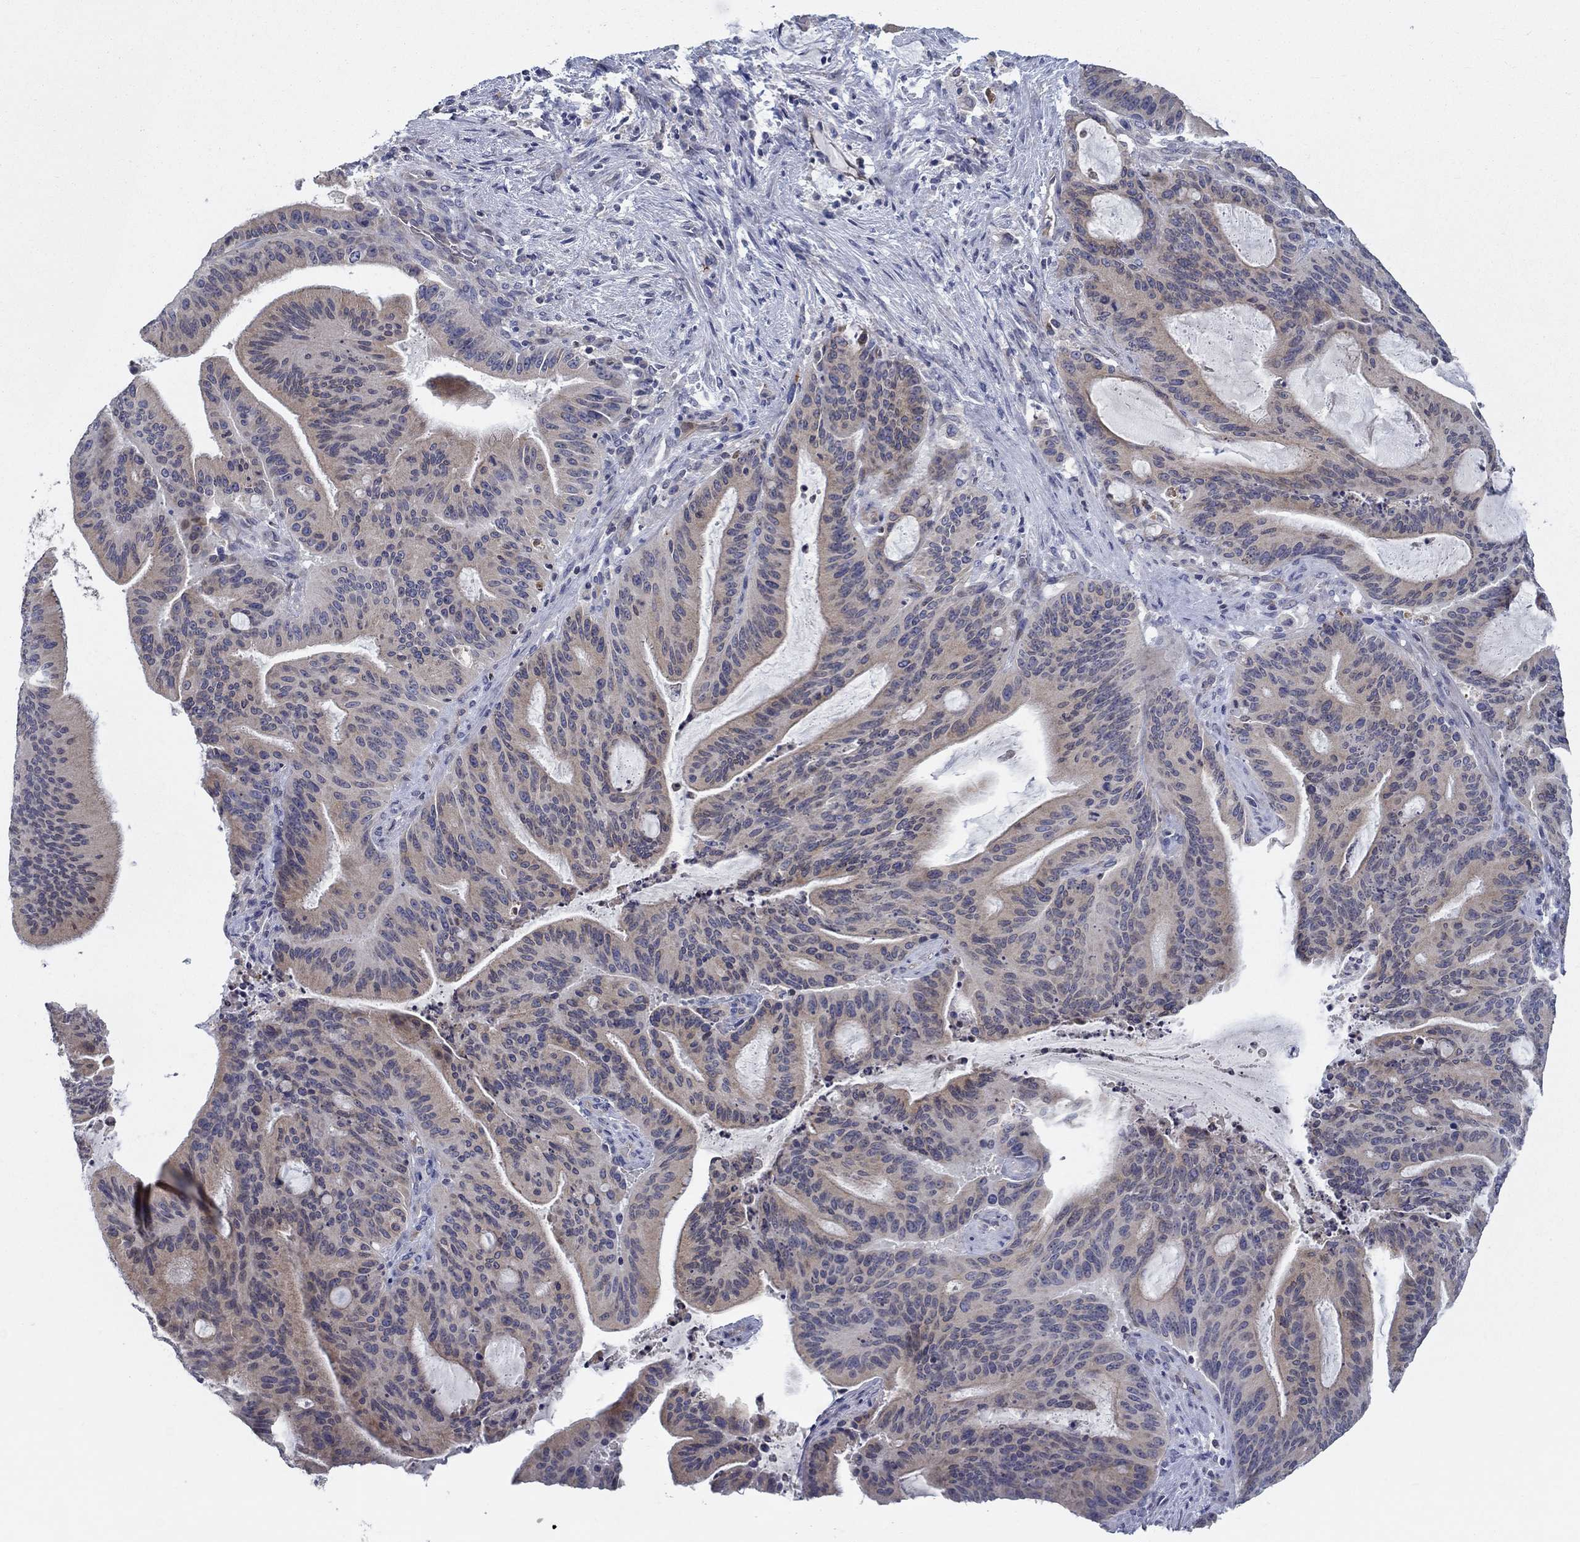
{"staining": {"intensity": "weak", "quantity": "25%-75%", "location": "cytoplasmic/membranous"}, "tissue": "liver cancer", "cell_type": "Tumor cells", "image_type": "cancer", "snomed": [{"axis": "morphology", "description": "Cholangiocarcinoma"}, {"axis": "topography", "description": "Liver"}], "caption": "This histopathology image displays cholangiocarcinoma (liver) stained with IHC to label a protein in brown. The cytoplasmic/membranous of tumor cells show weak positivity for the protein. Nuclei are counter-stained blue.", "gene": "ERMP1", "patient": {"sex": "female", "age": 73}}